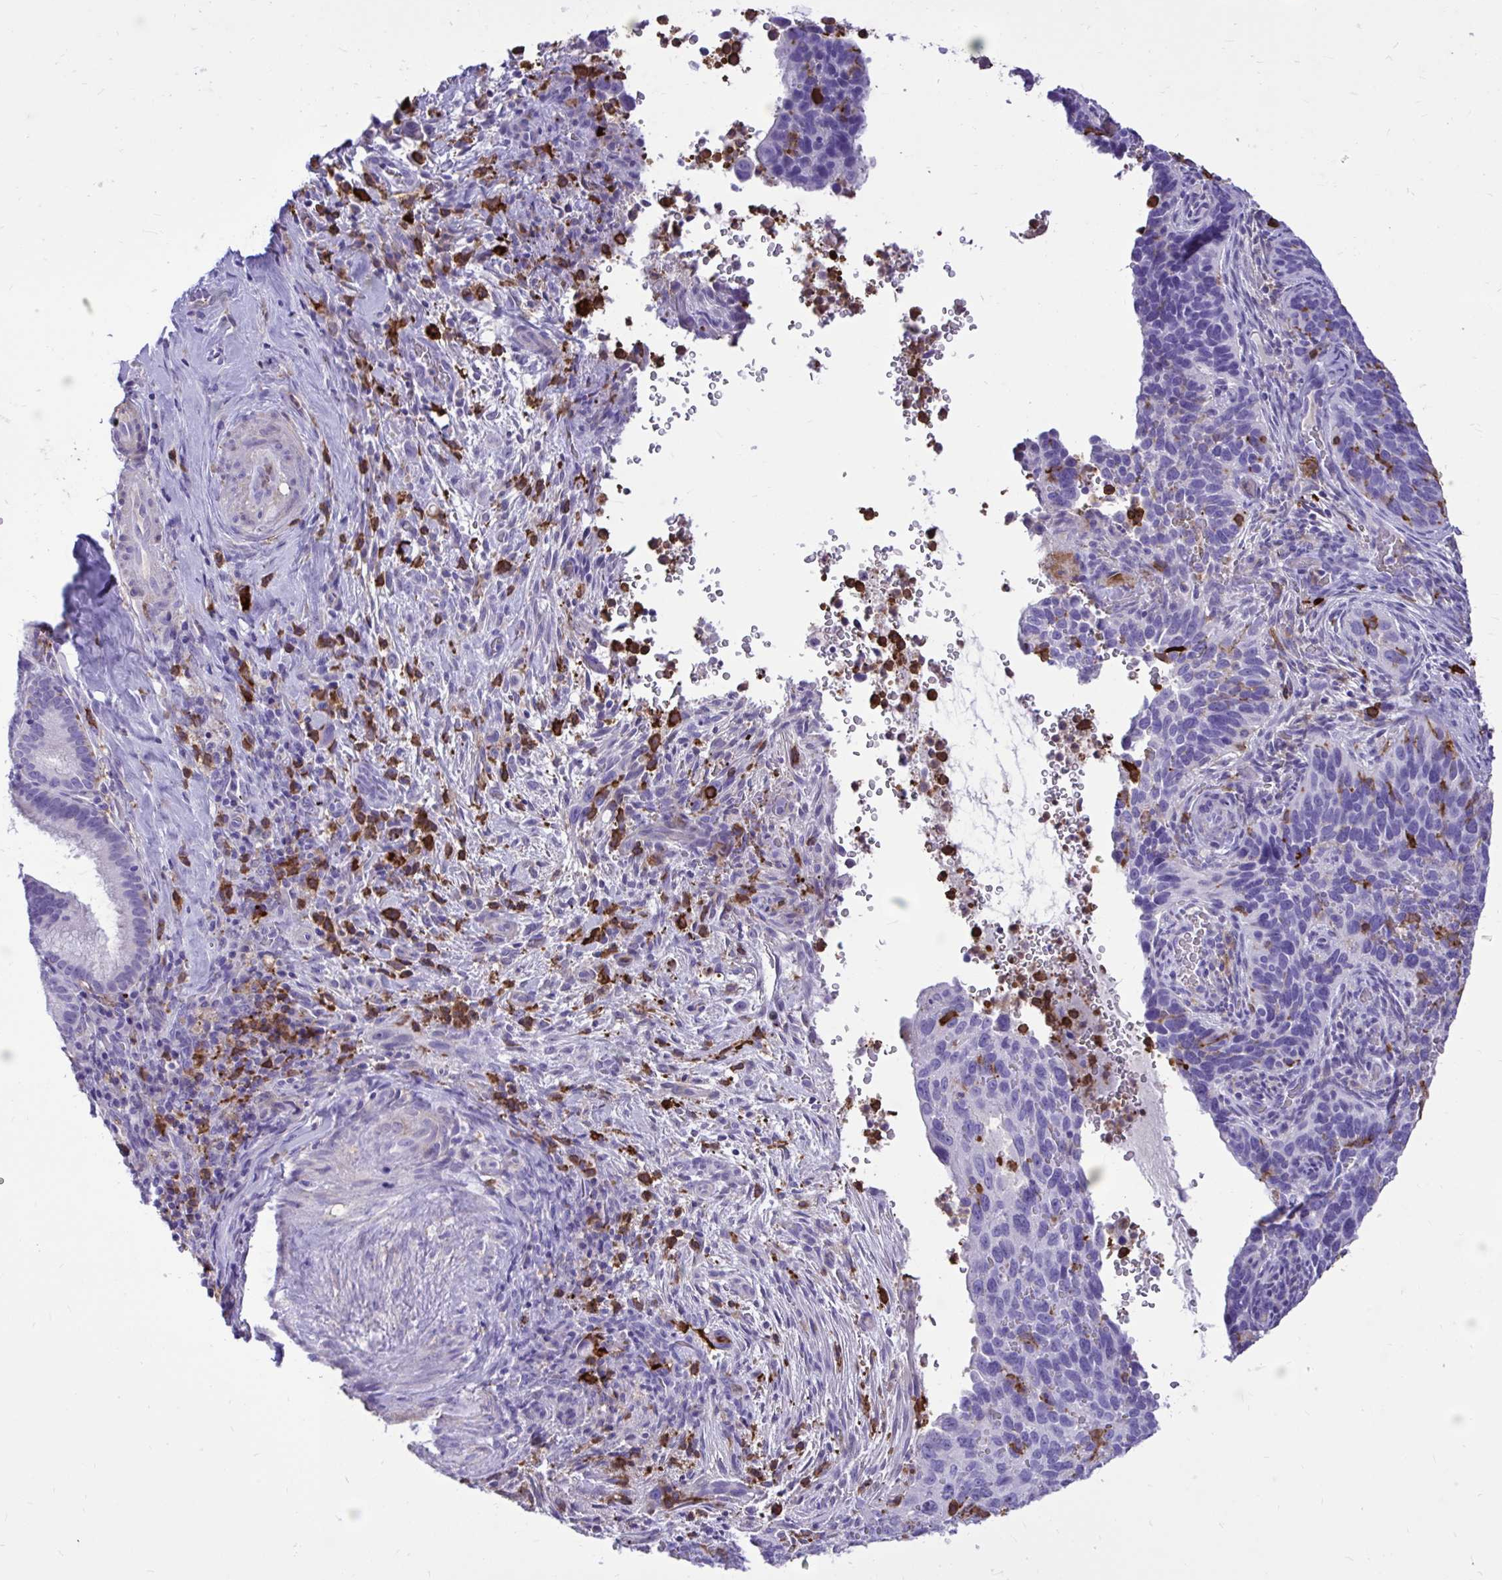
{"staining": {"intensity": "negative", "quantity": "none", "location": "none"}, "tissue": "cervical cancer", "cell_type": "Tumor cells", "image_type": "cancer", "snomed": [{"axis": "morphology", "description": "Squamous cell carcinoma, NOS"}, {"axis": "topography", "description": "Cervix"}], "caption": "An immunohistochemistry (IHC) image of cervical cancer (squamous cell carcinoma) is shown. There is no staining in tumor cells of cervical cancer (squamous cell carcinoma). (DAB (3,3'-diaminobenzidine) immunohistochemistry visualized using brightfield microscopy, high magnification).", "gene": "TLR7", "patient": {"sex": "female", "age": 51}}